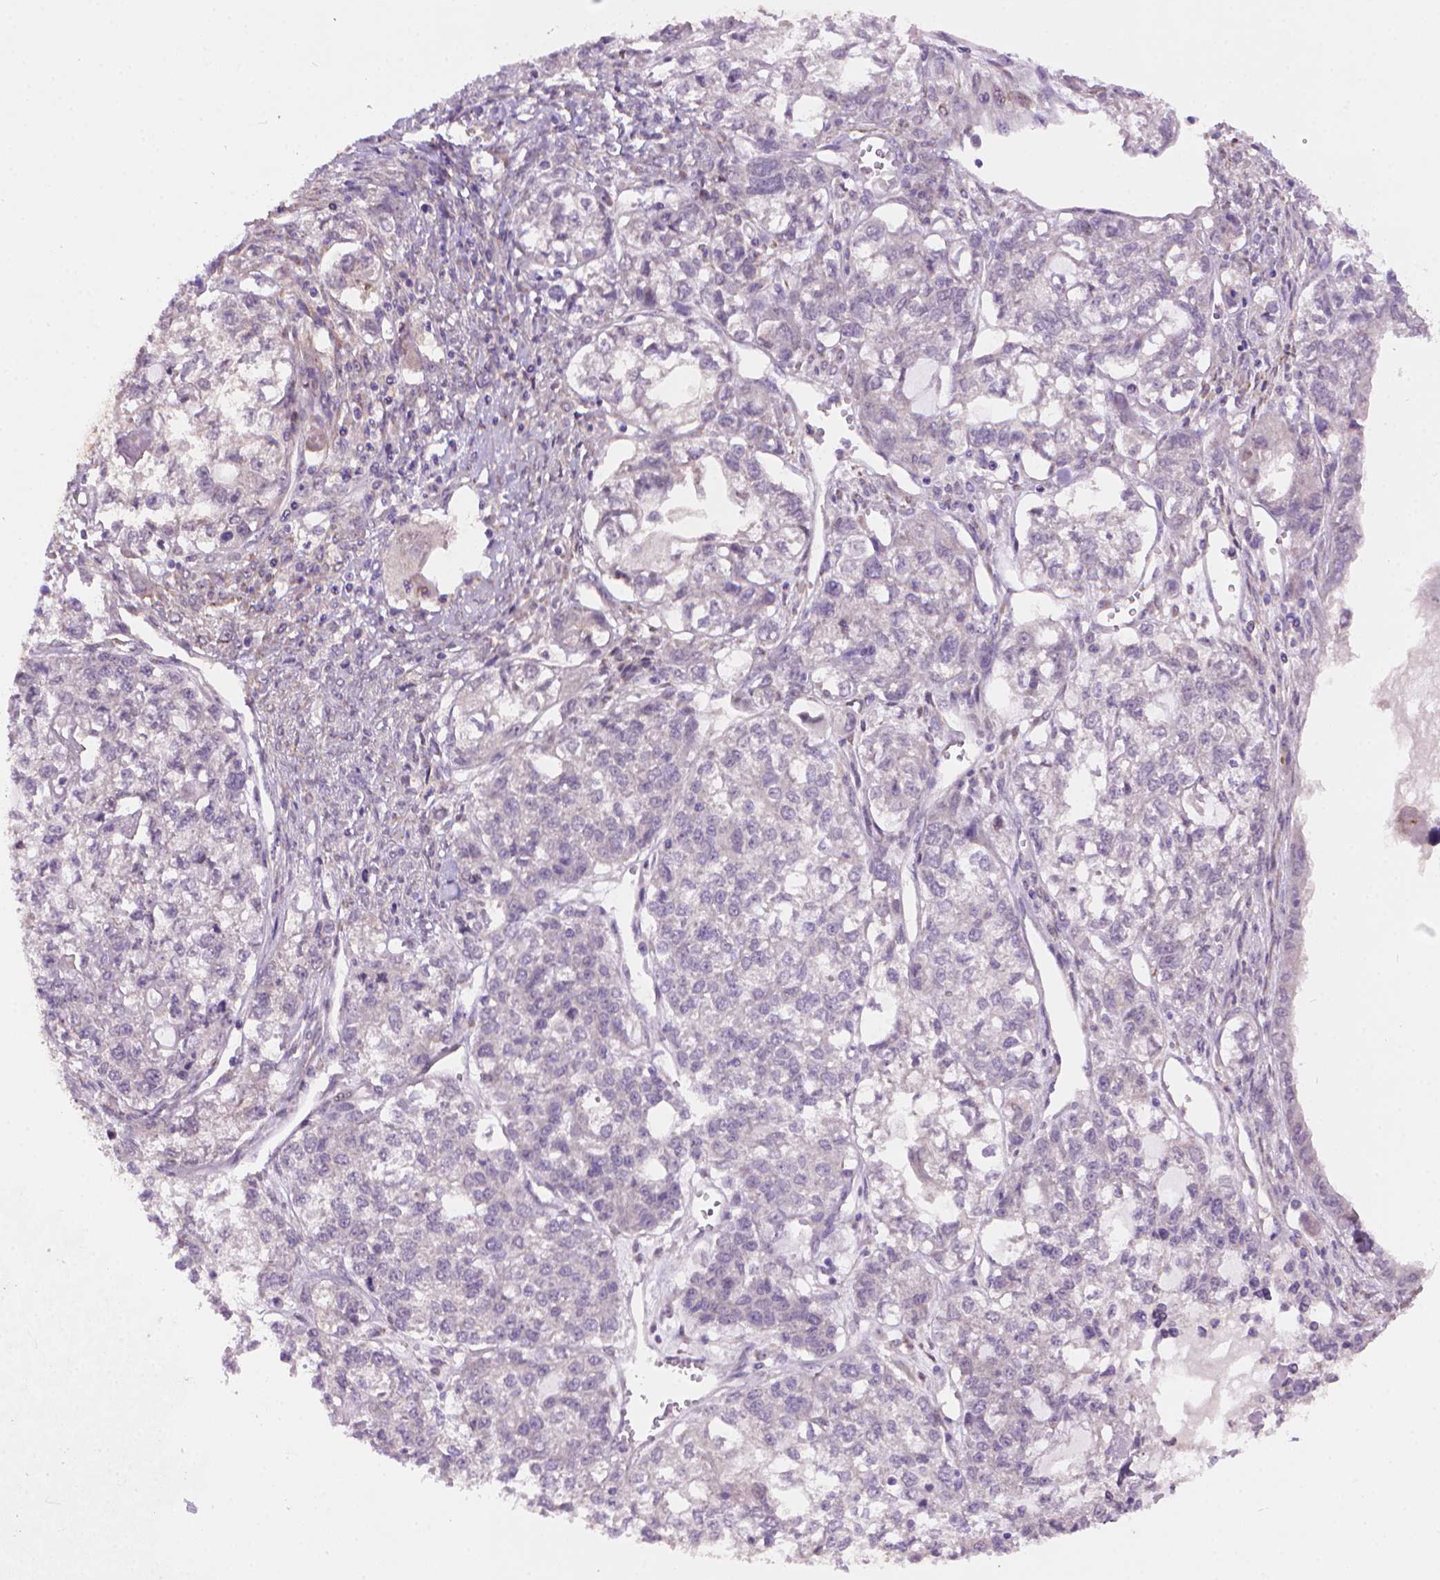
{"staining": {"intensity": "negative", "quantity": "none", "location": "none"}, "tissue": "ovarian cancer", "cell_type": "Tumor cells", "image_type": "cancer", "snomed": [{"axis": "morphology", "description": "Carcinoma, endometroid"}, {"axis": "topography", "description": "Ovary"}], "caption": "Immunohistochemistry (IHC) micrograph of ovarian endometroid carcinoma stained for a protein (brown), which exhibits no expression in tumor cells.", "gene": "AMMECR1", "patient": {"sex": "female", "age": 64}}